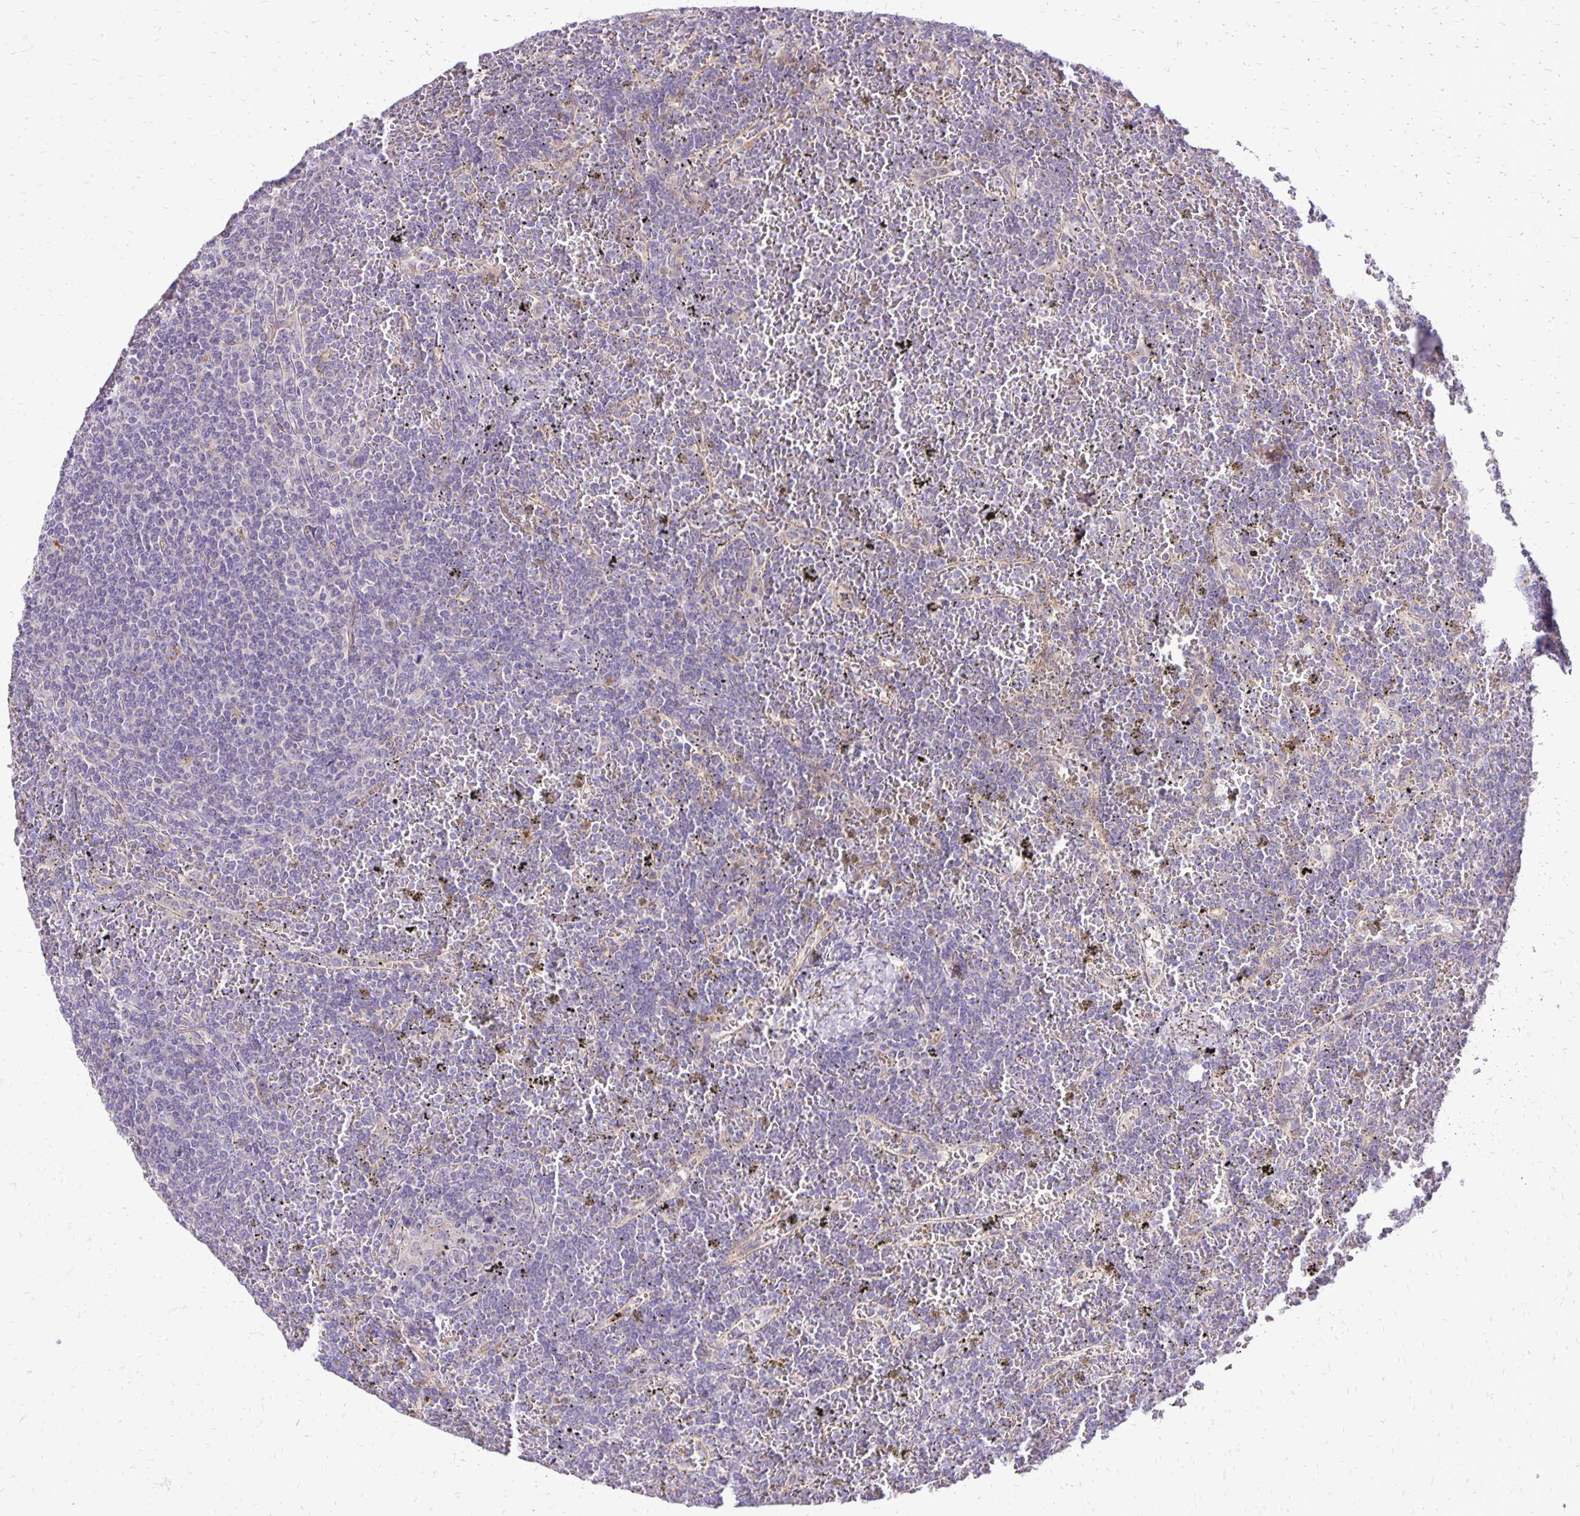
{"staining": {"intensity": "negative", "quantity": "none", "location": "none"}, "tissue": "lymphoma", "cell_type": "Tumor cells", "image_type": "cancer", "snomed": [{"axis": "morphology", "description": "Malignant lymphoma, non-Hodgkin's type, Low grade"}, {"axis": "topography", "description": "Spleen"}], "caption": "DAB immunohistochemical staining of malignant lymphoma, non-Hodgkin's type (low-grade) shows no significant staining in tumor cells.", "gene": "EIF5A", "patient": {"sex": "female", "age": 19}}